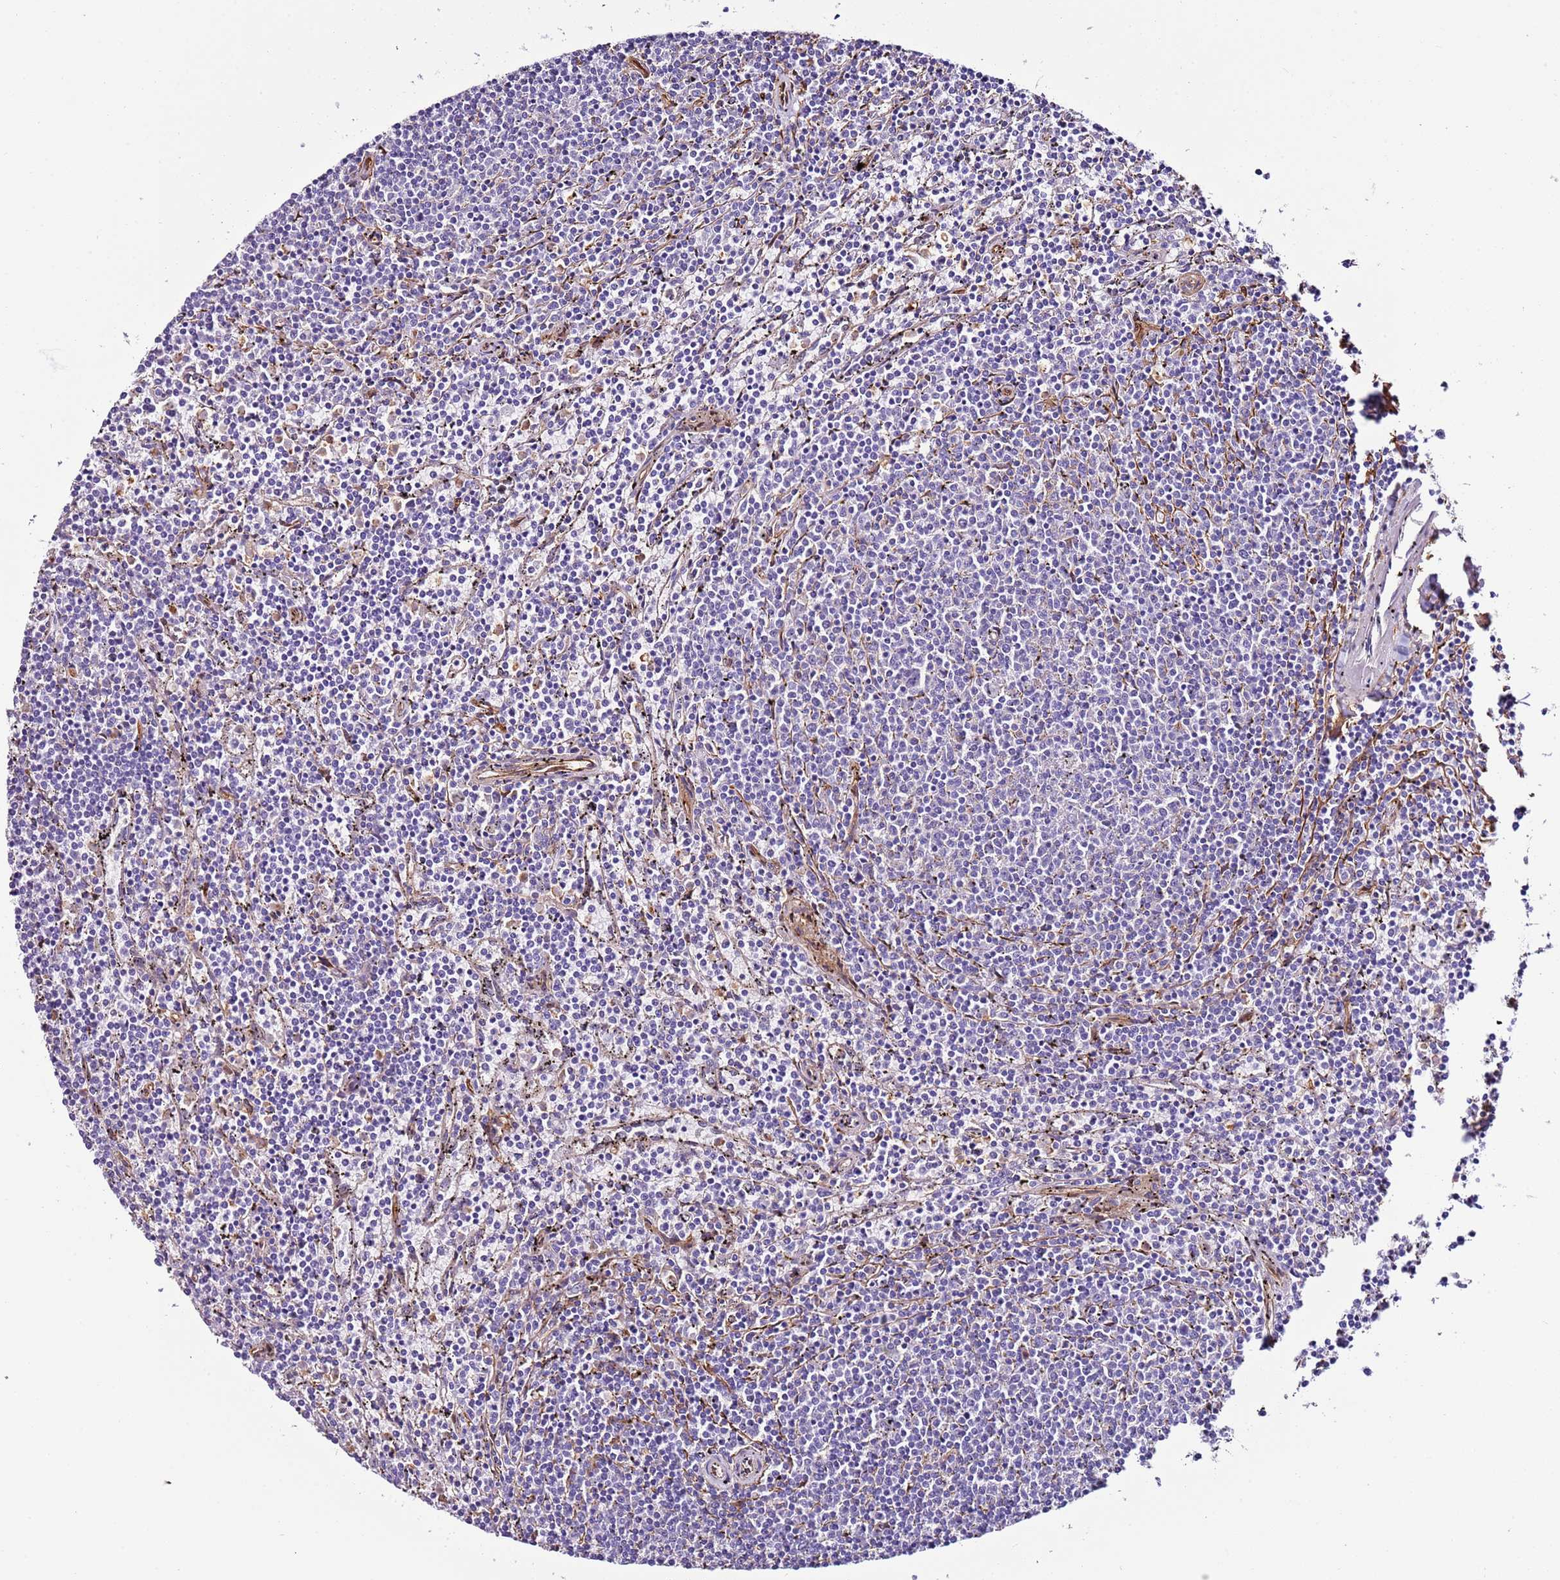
{"staining": {"intensity": "negative", "quantity": "none", "location": "none"}, "tissue": "lymphoma", "cell_type": "Tumor cells", "image_type": "cancer", "snomed": [{"axis": "morphology", "description": "Malignant lymphoma, non-Hodgkin's type, Low grade"}, {"axis": "topography", "description": "Spleen"}], "caption": "Immunohistochemistry (IHC) image of human malignant lymphoma, non-Hodgkin's type (low-grade) stained for a protein (brown), which displays no staining in tumor cells.", "gene": "FAM174C", "patient": {"sex": "female", "age": 50}}